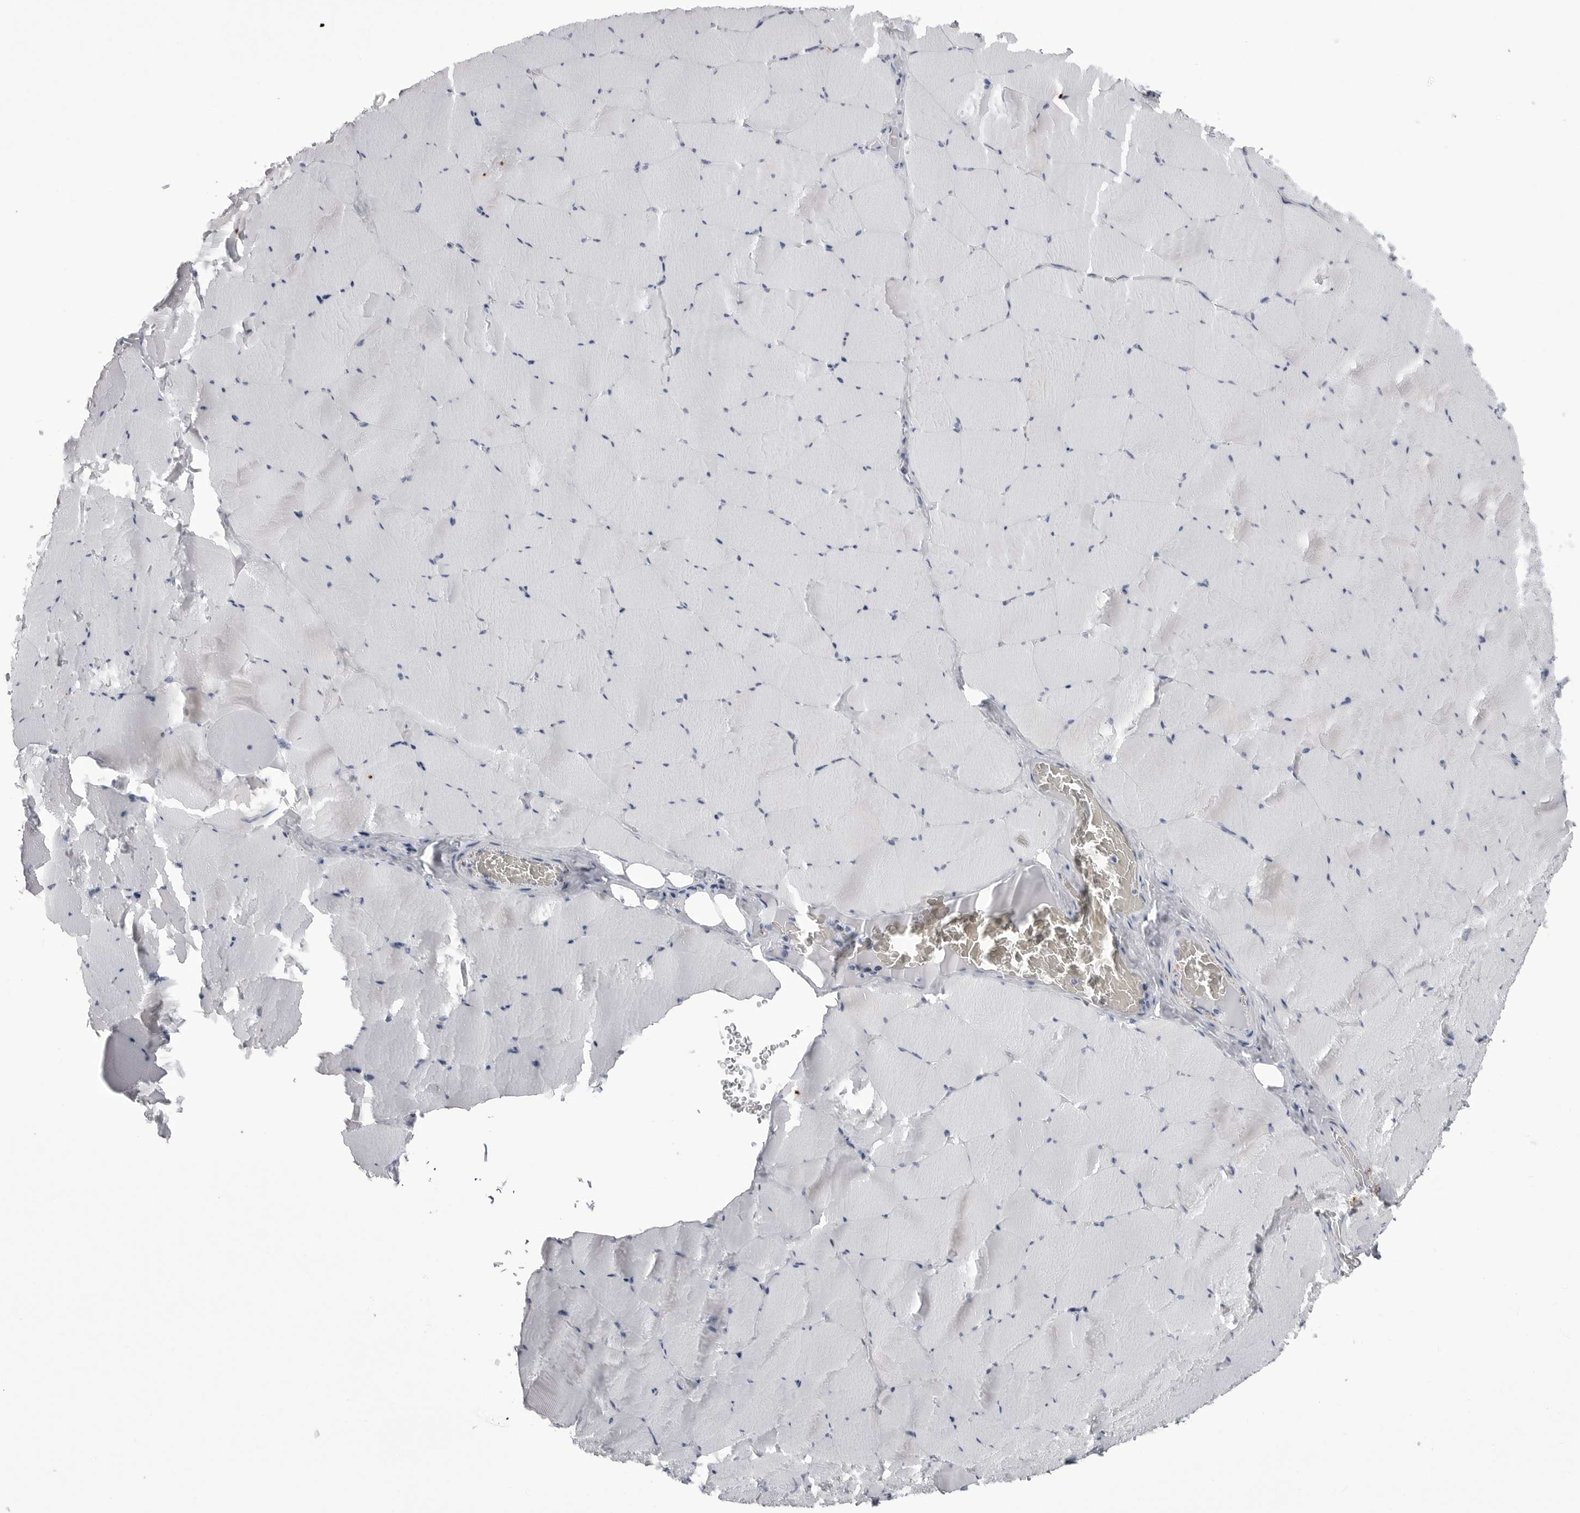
{"staining": {"intensity": "negative", "quantity": "none", "location": "none"}, "tissue": "skeletal muscle", "cell_type": "Myocytes", "image_type": "normal", "snomed": [{"axis": "morphology", "description": "Normal tissue, NOS"}, {"axis": "topography", "description": "Skeletal muscle"}], "caption": "The photomicrograph exhibits no significant expression in myocytes of skeletal muscle. (Immunohistochemistry (ihc), brightfield microscopy, high magnification).", "gene": "COL26A1", "patient": {"sex": "male", "age": 62}}